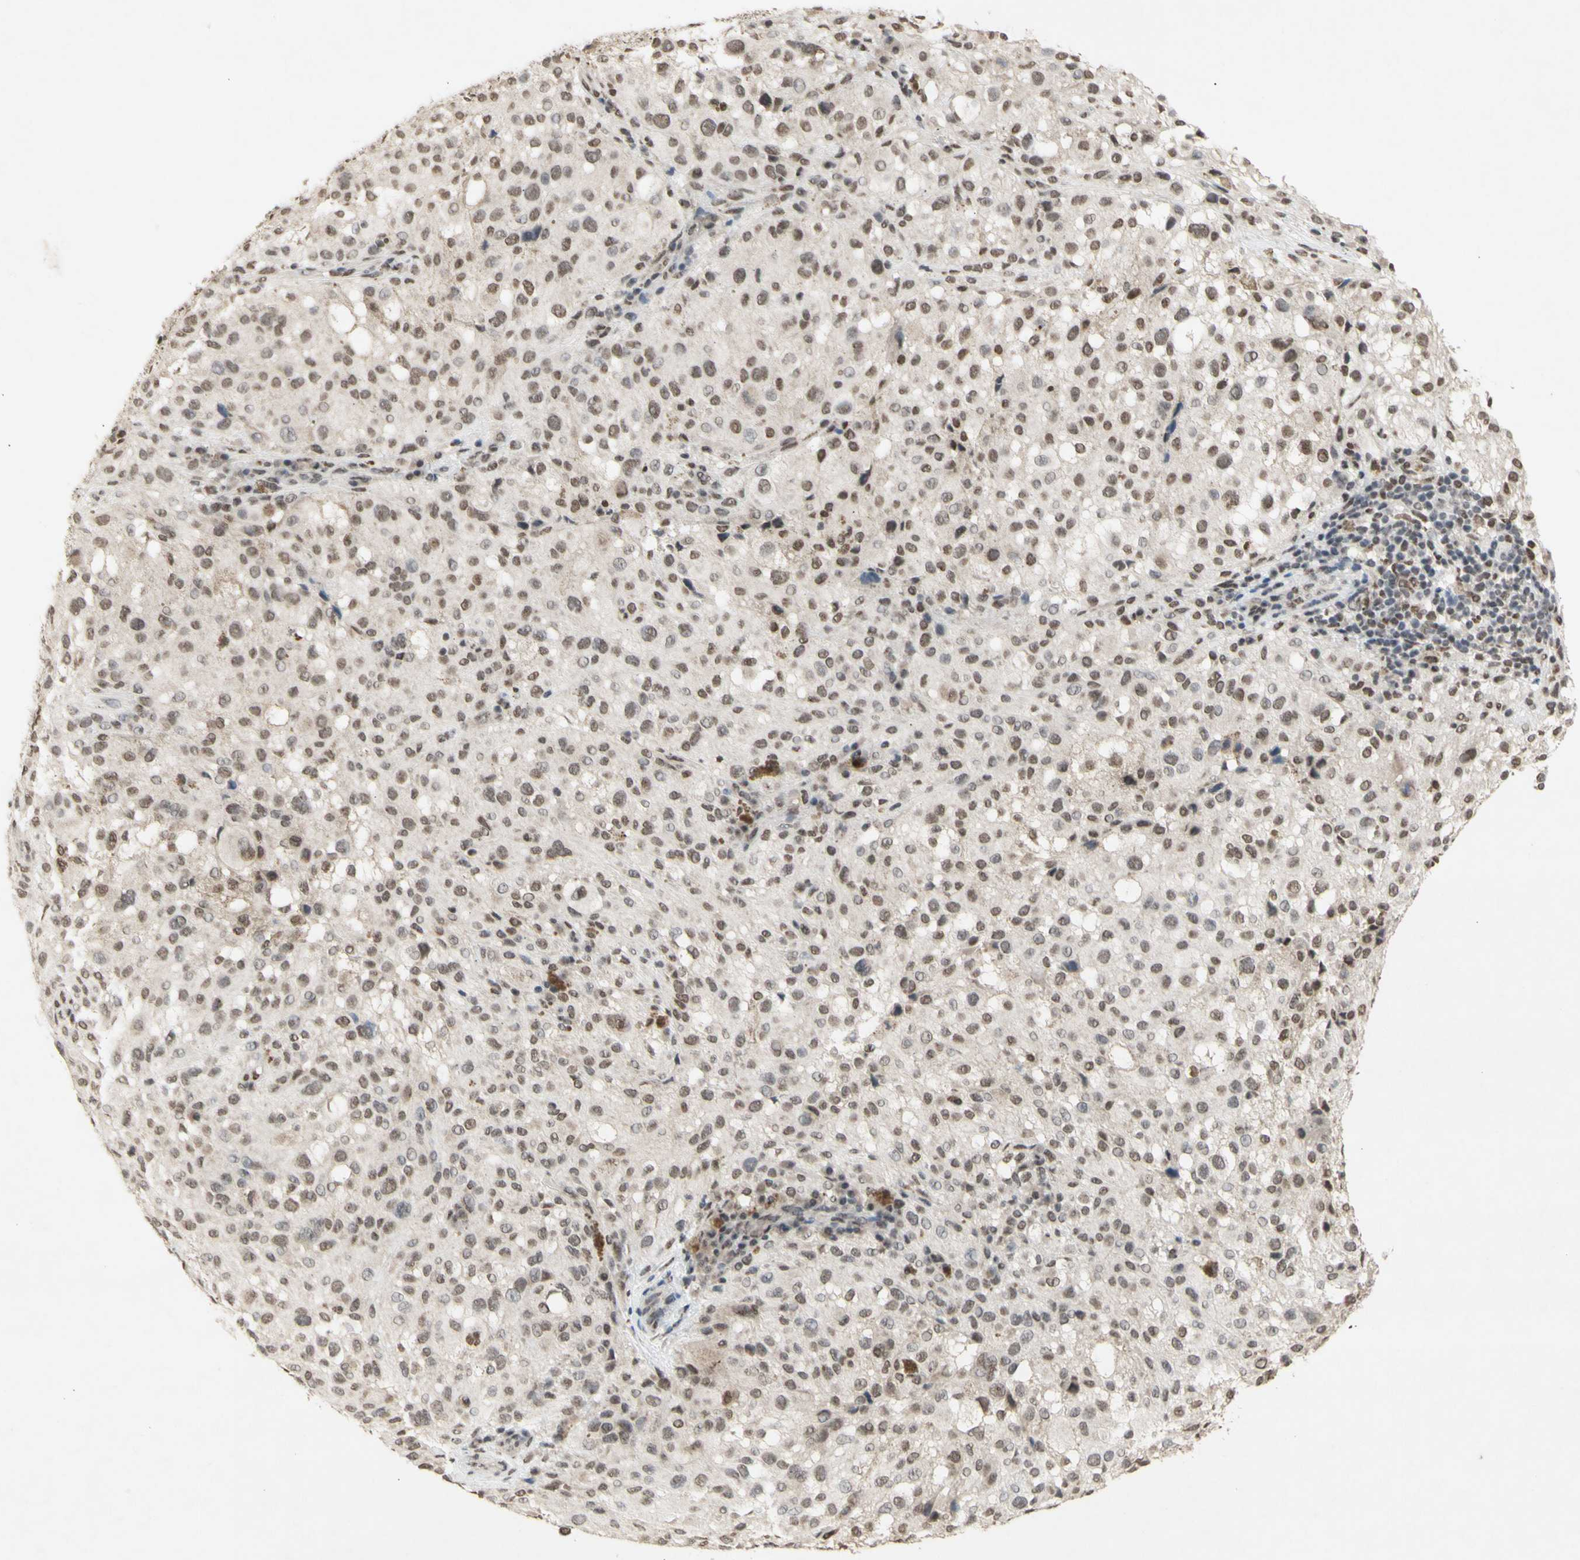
{"staining": {"intensity": "weak", "quantity": ">75%", "location": "nuclear"}, "tissue": "melanoma", "cell_type": "Tumor cells", "image_type": "cancer", "snomed": [{"axis": "morphology", "description": "Necrosis, NOS"}, {"axis": "morphology", "description": "Malignant melanoma, NOS"}, {"axis": "topography", "description": "Skin"}], "caption": "The micrograph shows a brown stain indicating the presence of a protein in the nuclear of tumor cells in melanoma.", "gene": "SFPQ", "patient": {"sex": "female", "age": 87}}